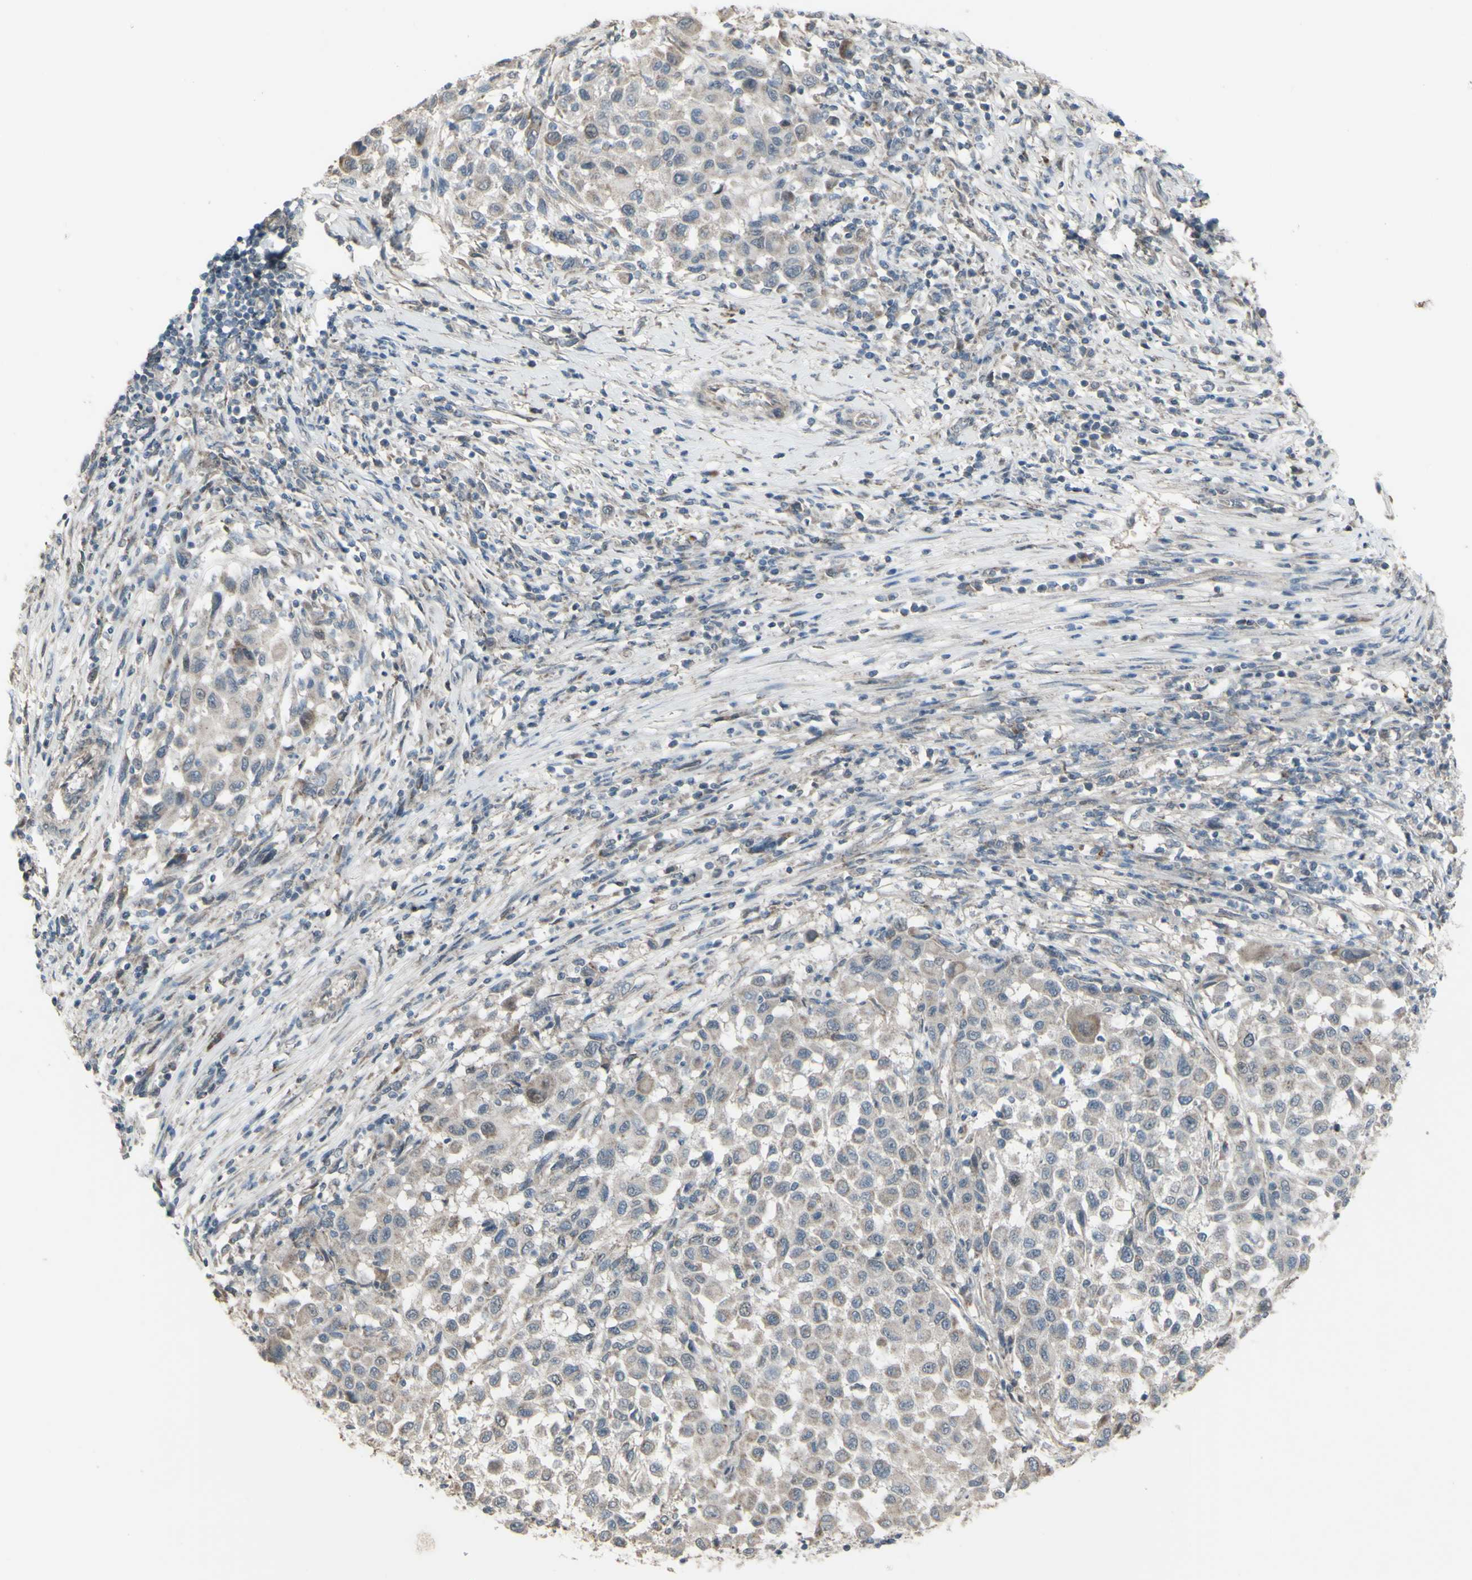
{"staining": {"intensity": "weak", "quantity": ">75%", "location": "cytoplasmic/membranous"}, "tissue": "melanoma", "cell_type": "Tumor cells", "image_type": "cancer", "snomed": [{"axis": "morphology", "description": "Malignant melanoma, Metastatic site"}, {"axis": "topography", "description": "Lymph node"}], "caption": "Immunohistochemistry histopathology image of malignant melanoma (metastatic site) stained for a protein (brown), which displays low levels of weak cytoplasmic/membranous expression in about >75% of tumor cells.", "gene": "GRAMD1B", "patient": {"sex": "male", "age": 61}}